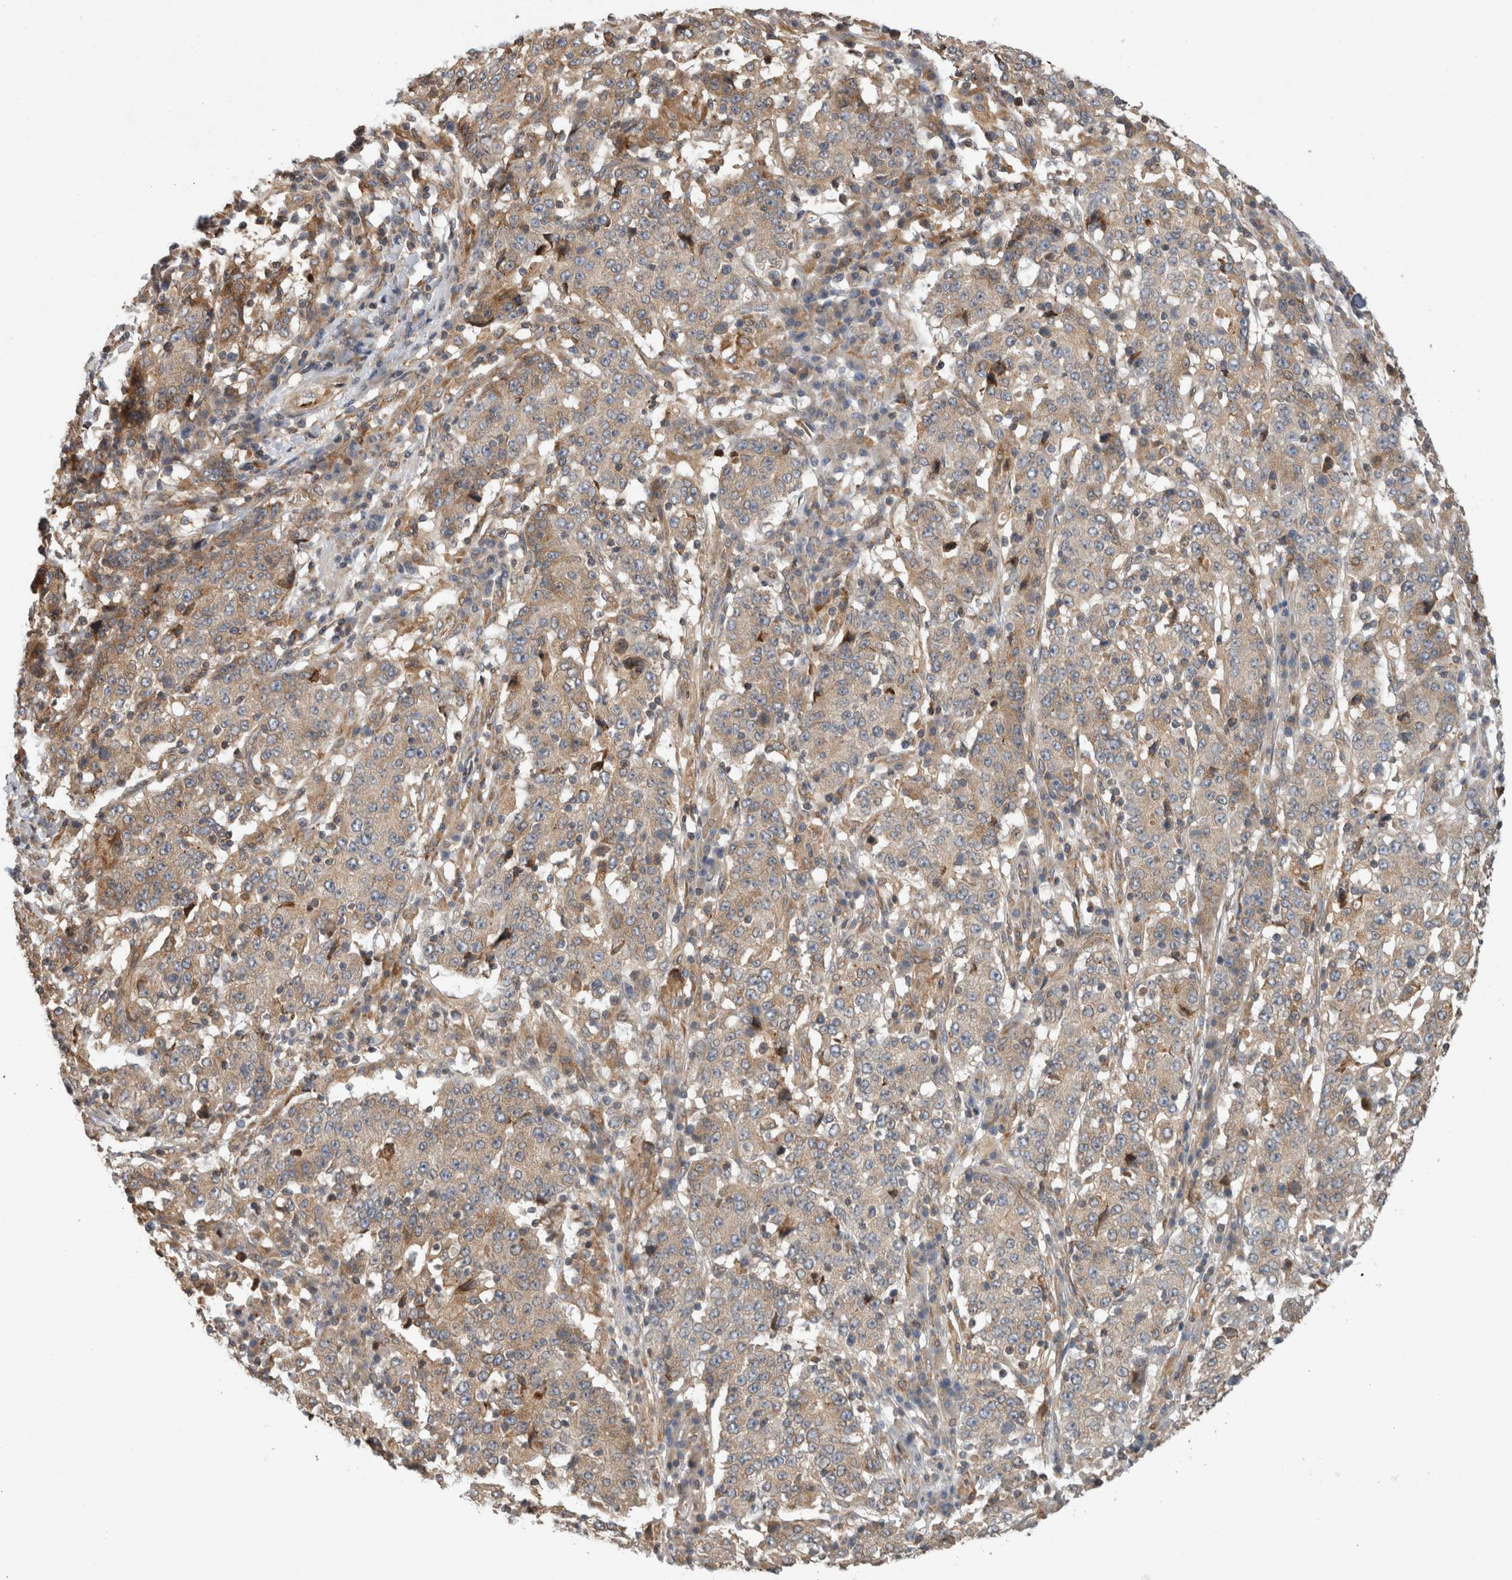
{"staining": {"intensity": "weak", "quantity": ">75%", "location": "cytoplasmic/membranous"}, "tissue": "stomach cancer", "cell_type": "Tumor cells", "image_type": "cancer", "snomed": [{"axis": "morphology", "description": "Adenocarcinoma, NOS"}, {"axis": "topography", "description": "Stomach"}], "caption": "This is an image of IHC staining of stomach cancer (adenocarcinoma), which shows weak positivity in the cytoplasmic/membranous of tumor cells.", "gene": "PARP6", "patient": {"sex": "male", "age": 59}}